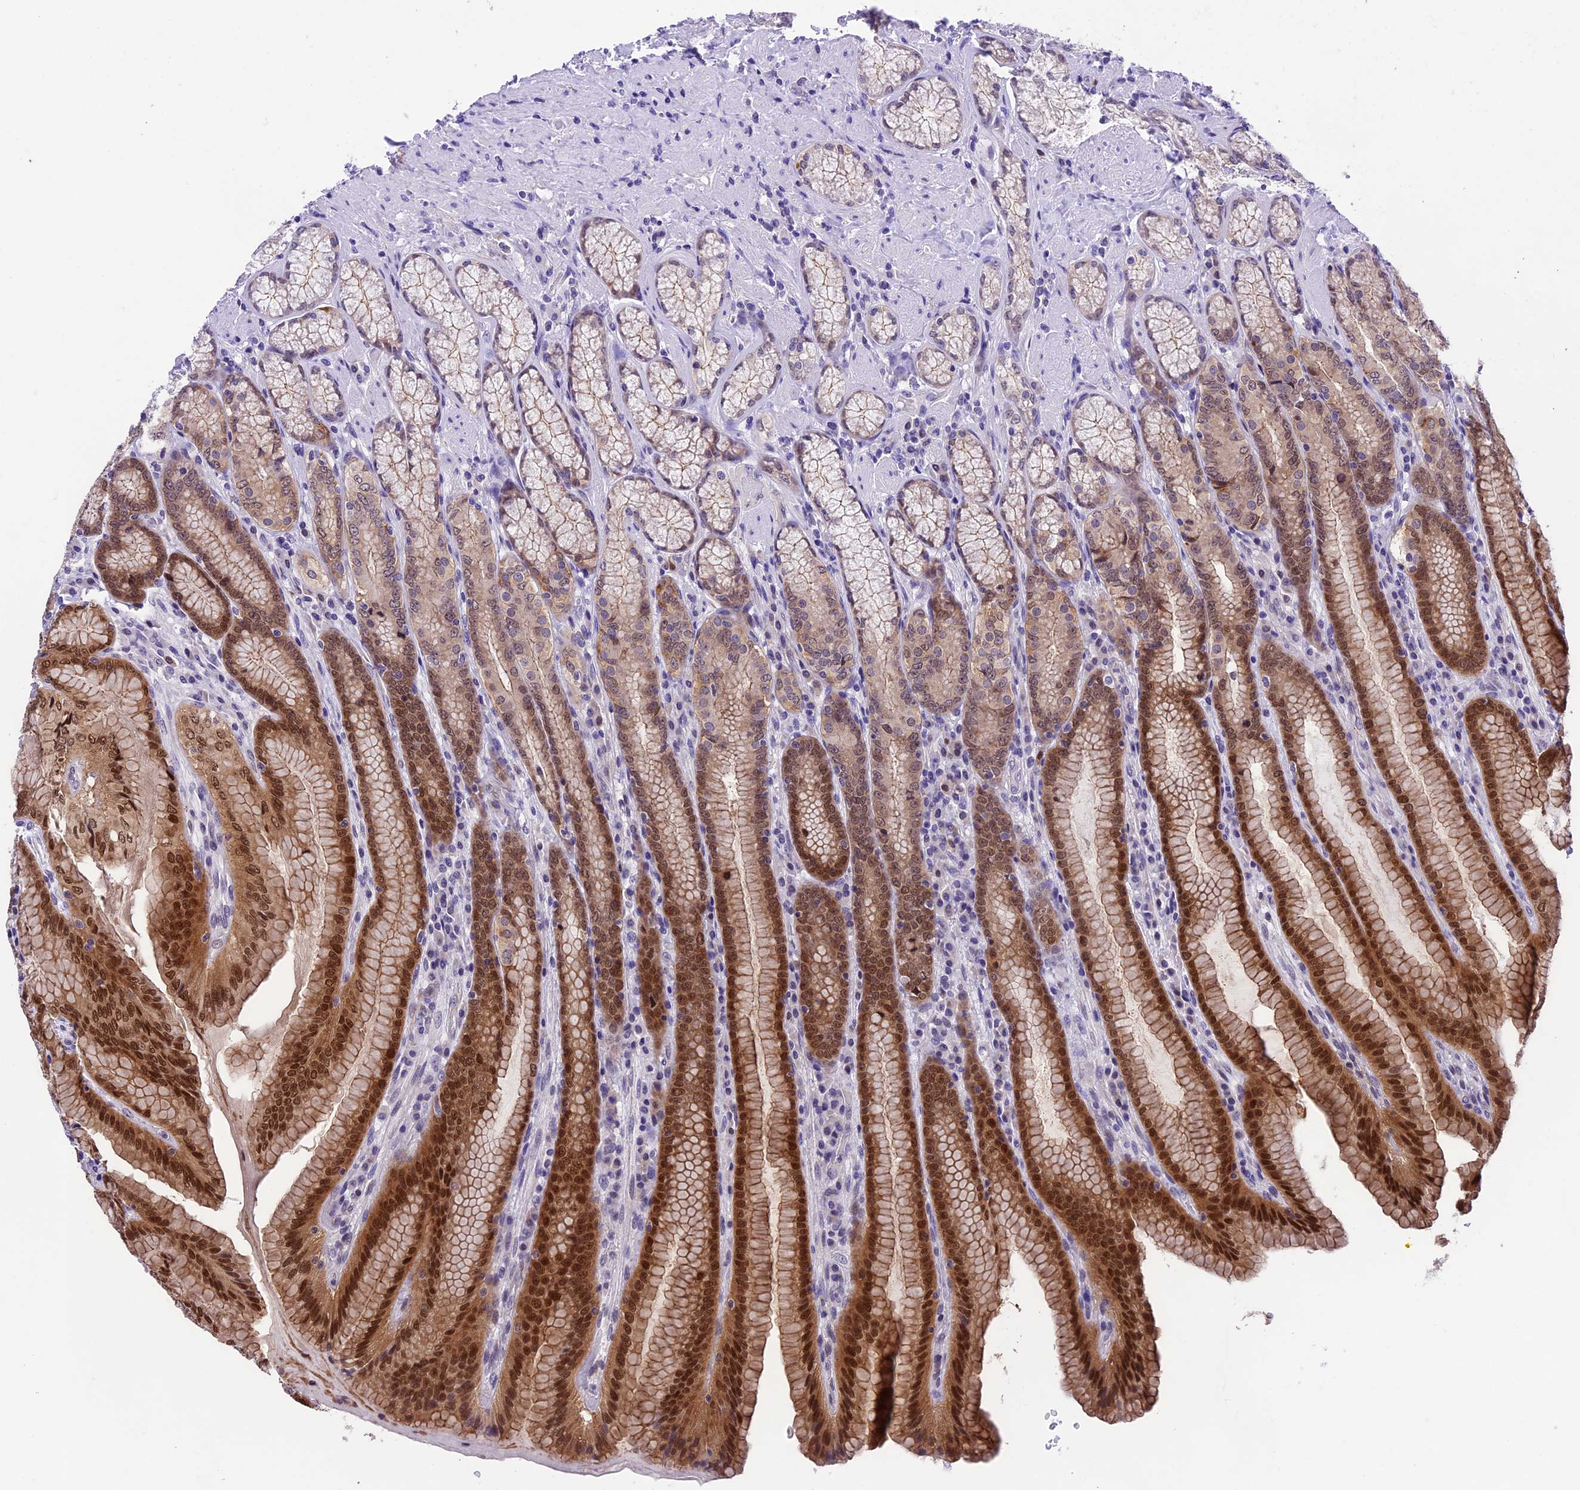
{"staining": {"intensity": "moderate", "quantity": "25%-75%", "location": "cytoplasmic/membranous,nuclear"}, "tissue": "stomach", "cell_type": "Glandular cells", "image_type": "normal", "snomed": [{"axis": "morphology", "description": "Normal tissue, NOS"}, {"axis": "topography", "description": "Stomach, upper"}, {"axis": "topography", "description": "Stomach, lower"}], "caption": "Immunohistochemical staining of normal human stomach displays moderate cytoplasmic/membranous,nuclear protein staining in approximately 25%-75% of glandular cells. The protein of interest is stained brown, and the nuclei are stained in blue (DAB IHC with brightfield microscopy, high magnification).", "gene": "PRR15", "patient": {"sex": "female", "age": 76}}